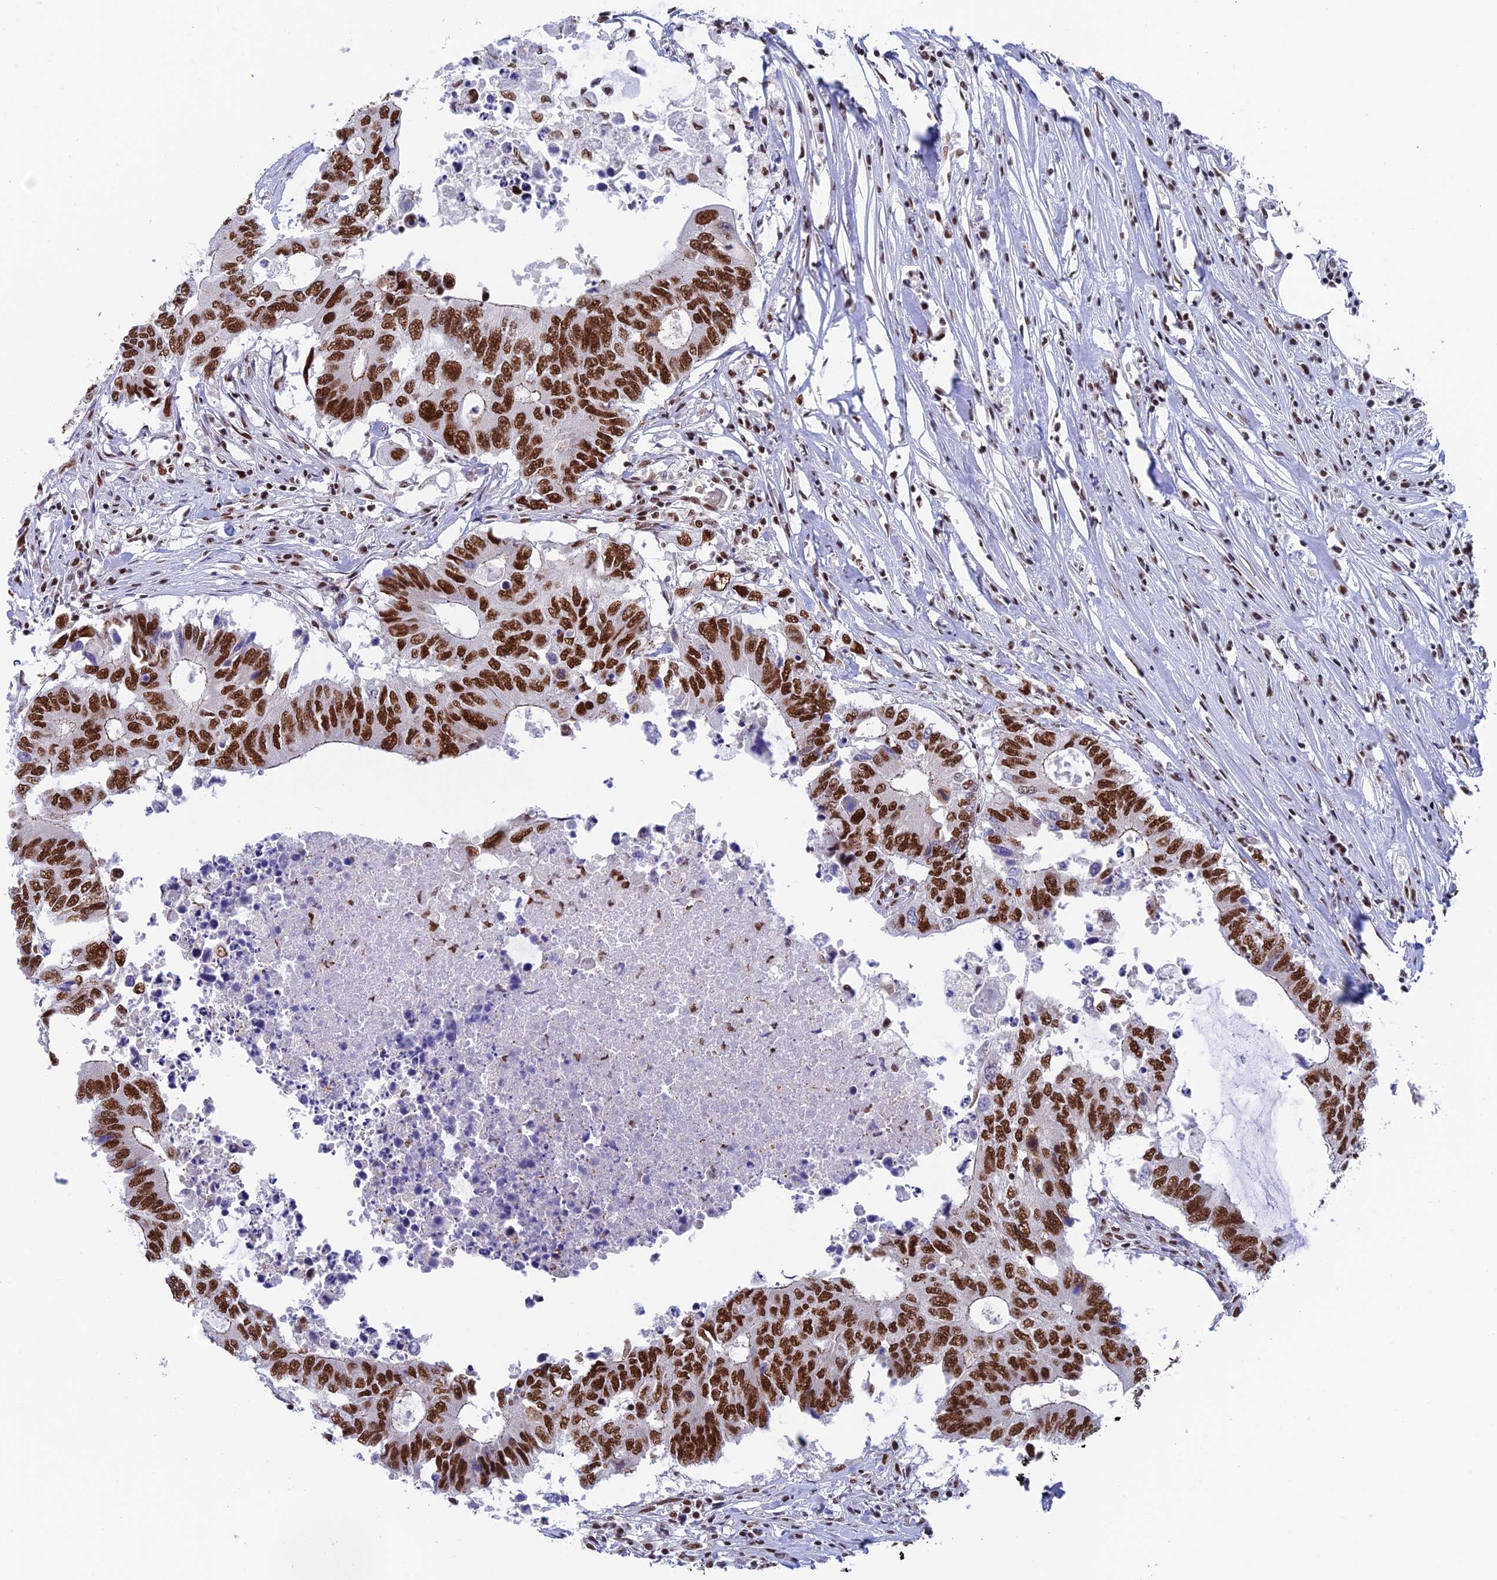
{"staining": {"intensity": "strong", "quantity": ">75%", "location": "nuclear"}, "tissue": "colorectal cancer", "cell_type": "Tumor cells", "image_type": "cancer", "snomed": [{"axis": "morphology", "description": "Adenocarcinoma, NOS"}, {"axis": "topography", "description": "Colon"}], "caption": "Immunohistochemical staining of colorectal cancer demonstrates high levels of strong nuclear protein positivity in about >75% of tumor cells. (DAB (3,3'-diaminobenzidine) IHC, brown staining for protein, blue staining for nuclei).", "gene": "EEF1AKMT3", "patient": {"sex": "male", "age": 71}}